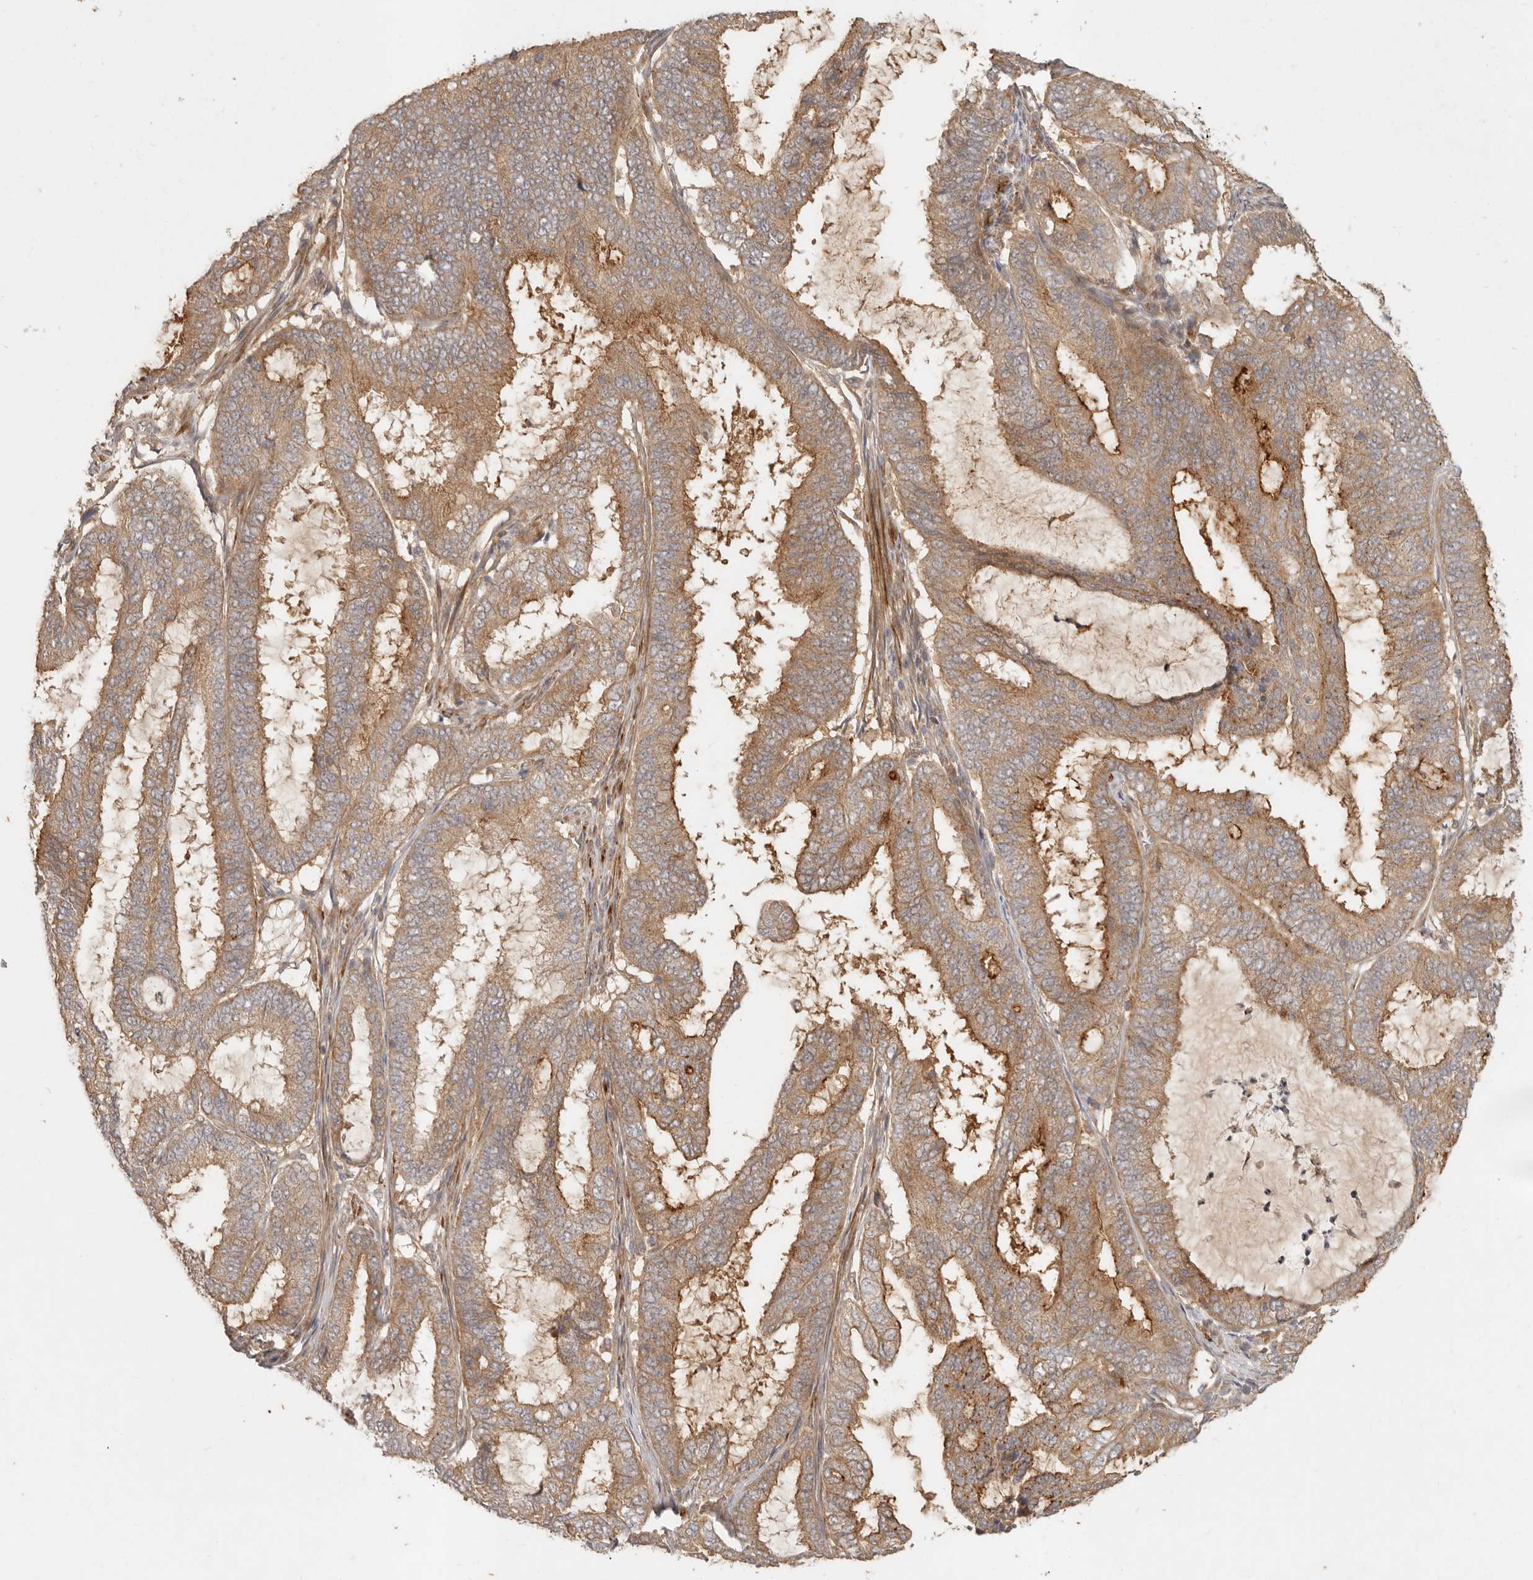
{"staining": {"intensity": "moderate", "quantity": ">75%", "location": "cytoplasmic/membranous"}, "tissue": "endometrial cancer", "cell_type": "Tumor cells", "image_type": "cancer", "snomed": [{"axis": "morphology", "description": "Adenocarcinoma, NOS"}, {"axis": "topography", "description": "Endometrium"}], "caption": "A brown stain shows moderate cytoplasmic/membranous expression of a protein in endometrial cancer (adenocarcinoma) tumor cells.", "gene": "VIPR1", "patient": {"sex": "female", "age": 51}}